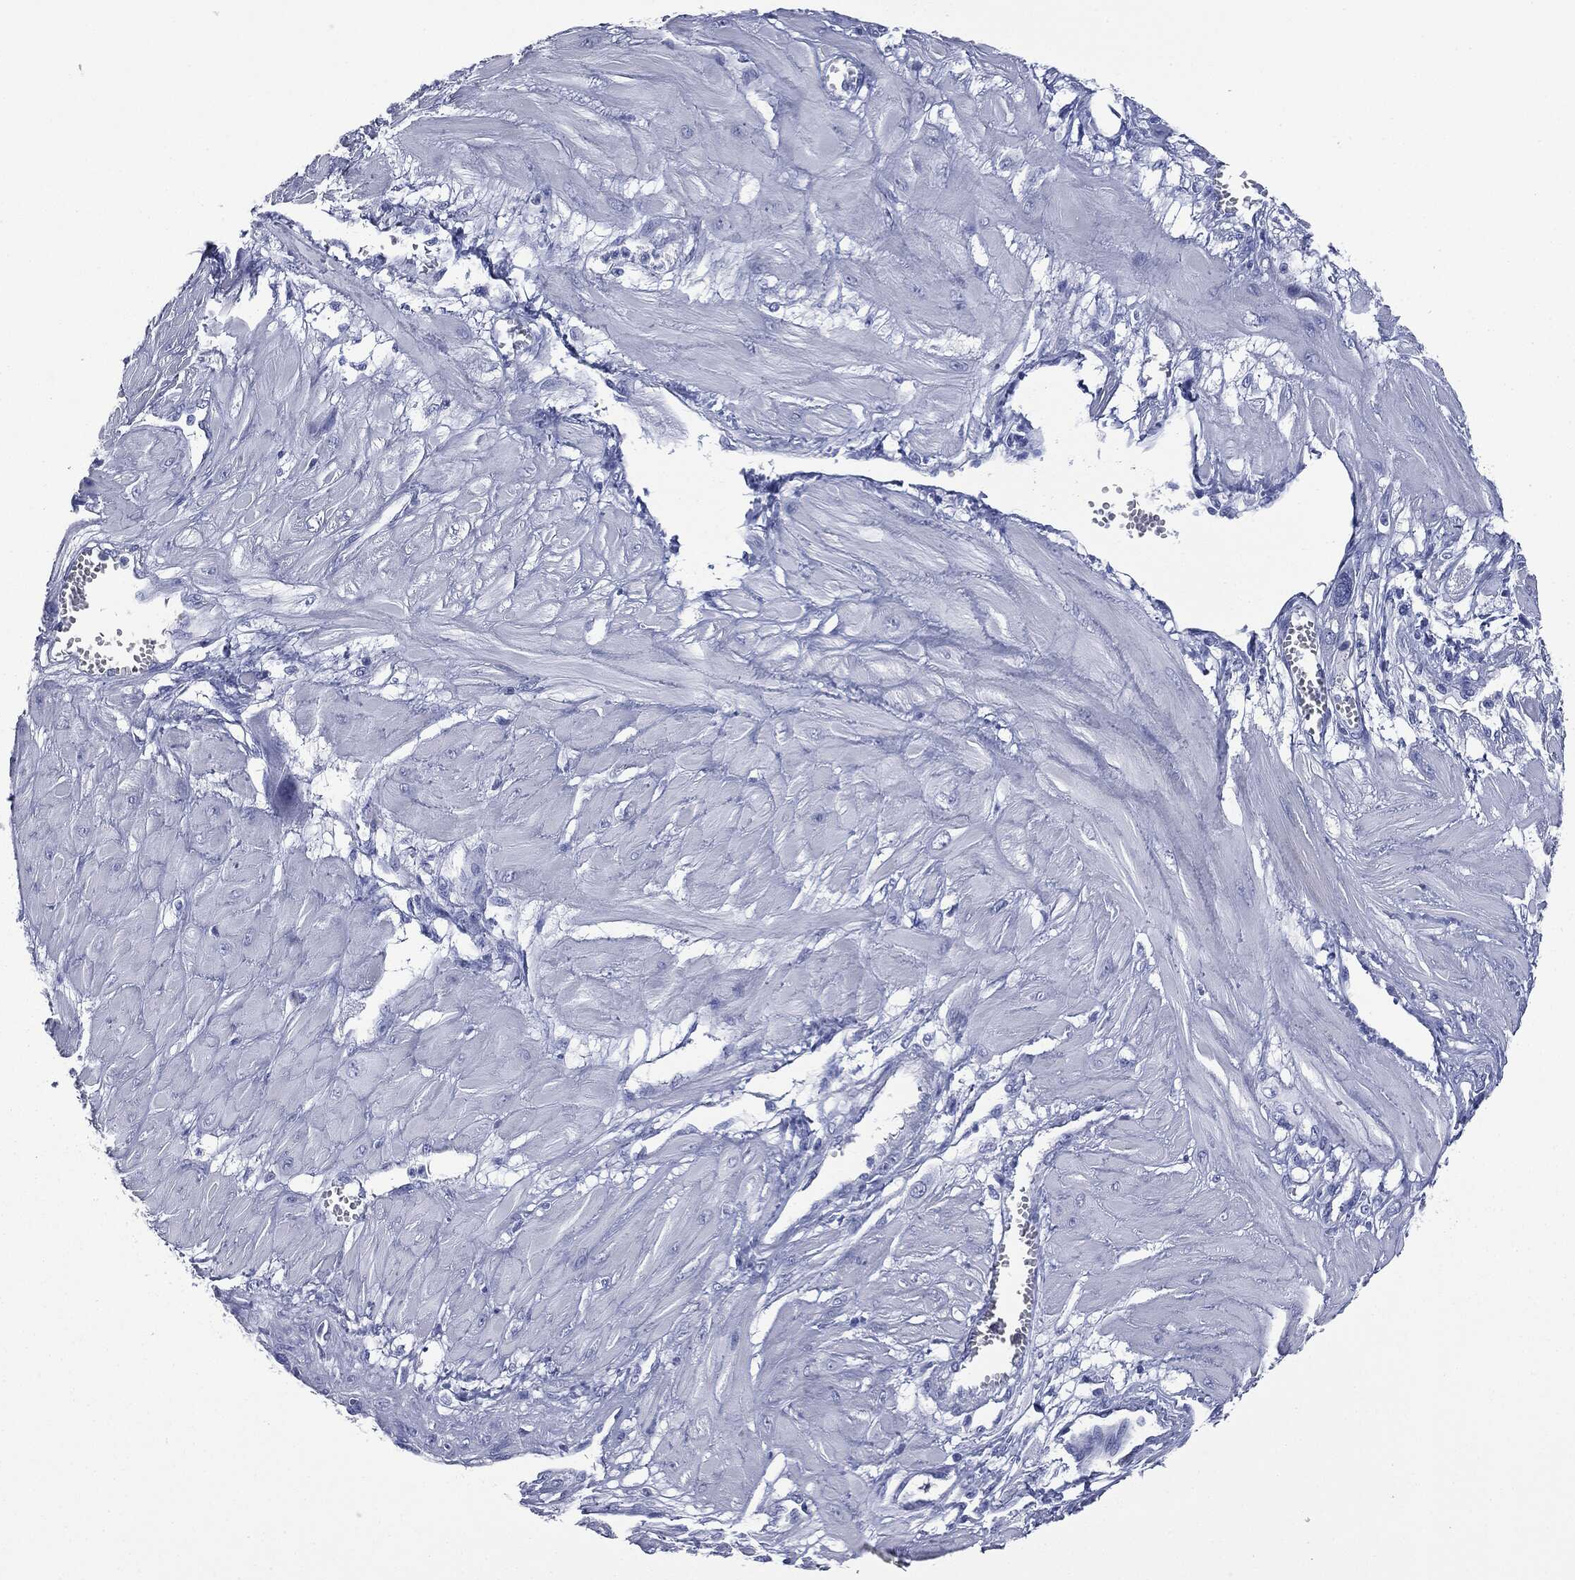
{"staining": {"intensity": "negative", "quantity": "none", "location": "none"}, "tissue": "cervical cancer", "cell_type": "Tumor cells", "image_type": "cancer", "snomed": [{"axis": "morphology", "description": "Squamous cell carcinoma, NOS"}, {"axis": "topography", "description": "Cervix"}], "caption": "Immunohistochemistry (IHC) of cervical squamous cell carcinoma reveals no positivity in tumor cells. (Stains: DAB IHC with hematoxylin counter stain, Microscopy: brightfield microscopy at high magnification).", "gene": "ATP2A1", "patient": {"sex": "female", "age": 34}}